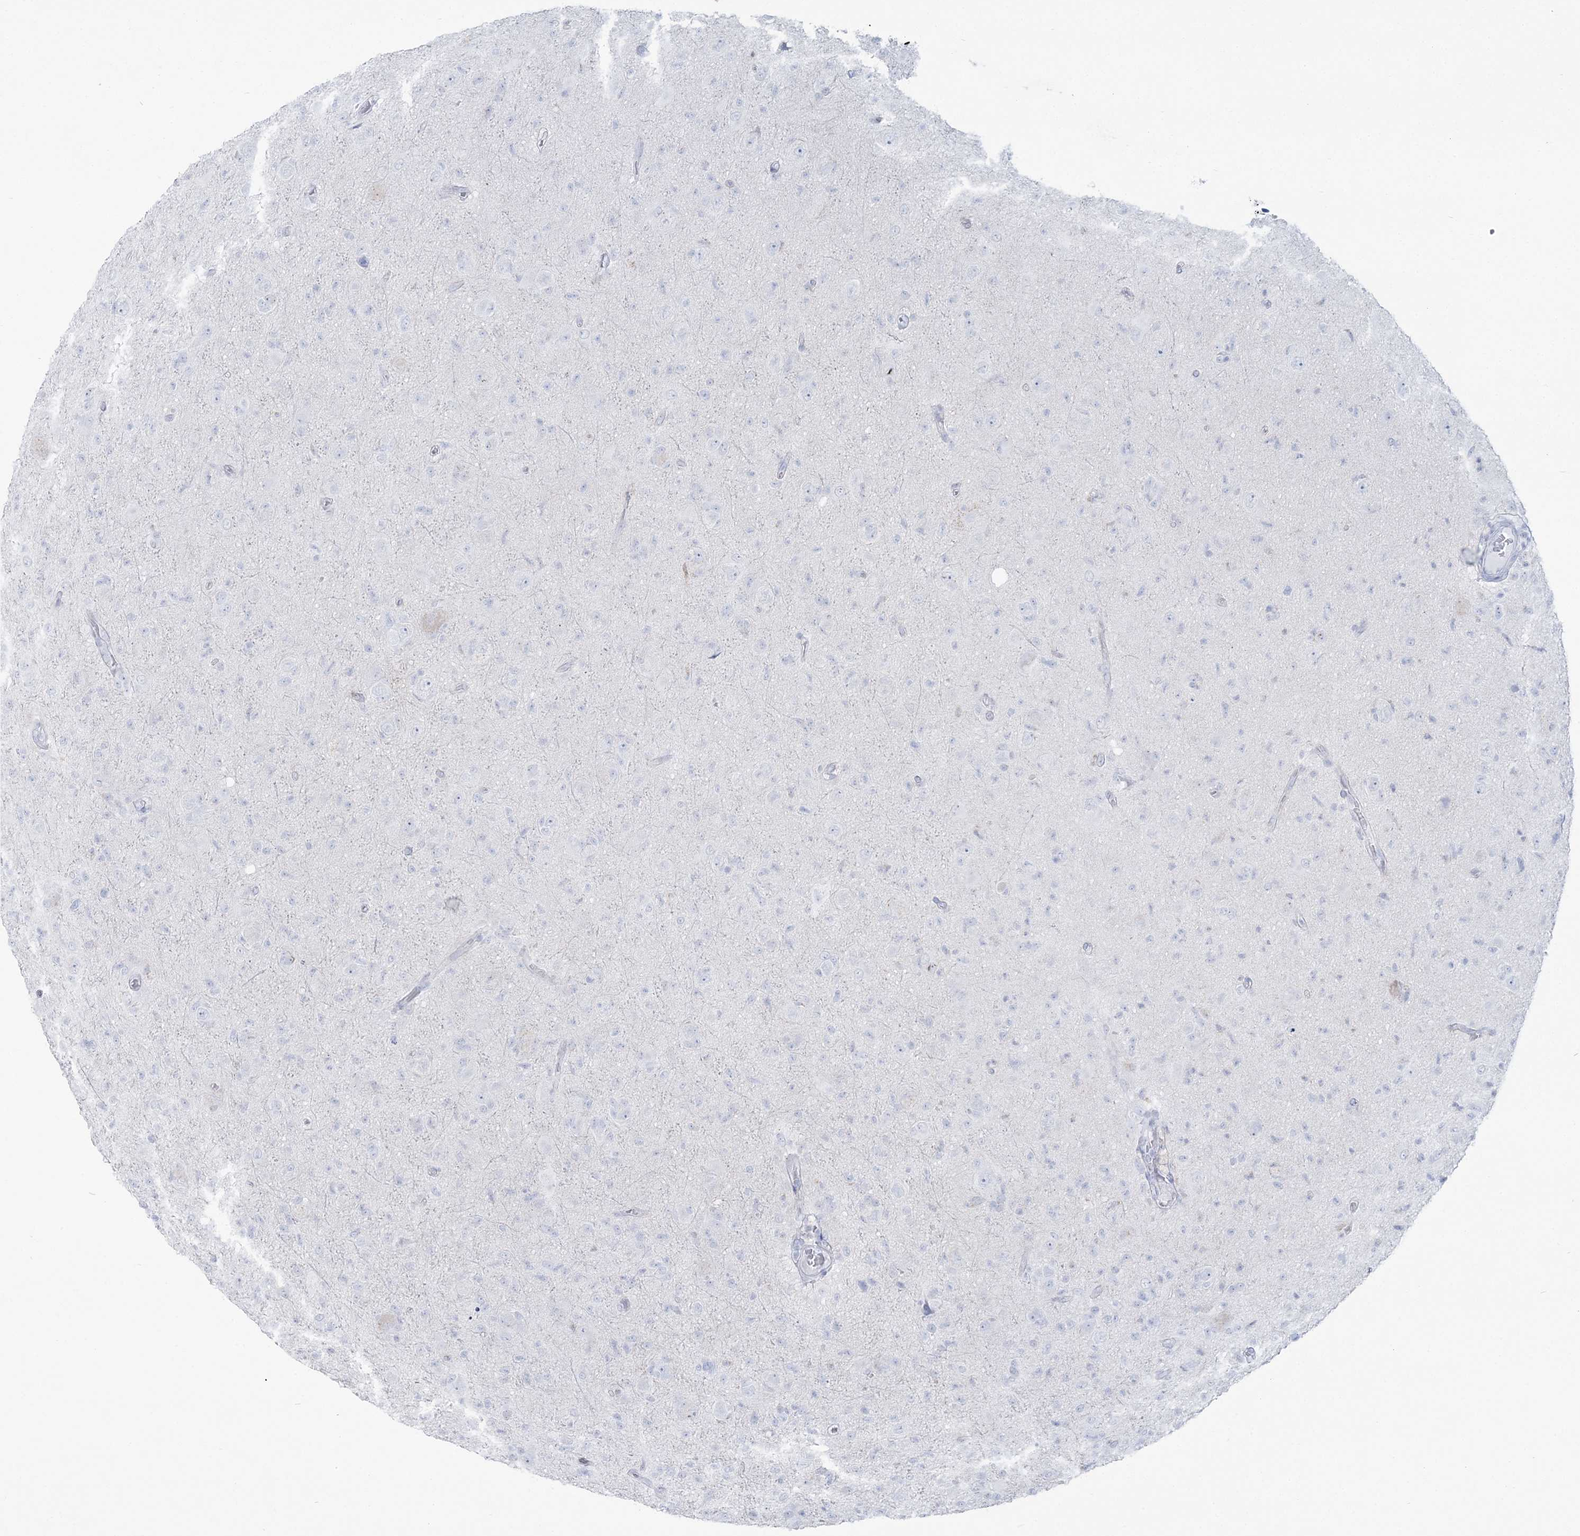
{"staining": {"intensity": "negative", "quantity": "none", "location": "none"}, "tissue": "glioma", "cell_type": "Tumor cells", "image_type": "cancer", "snomed": [{"axis": "morphology", "description": "Glioma, malignant, High grade"}, {"axis": "topography", "description": "Brain"}], "caption": "Immunohistochemistry (IHC) micrograph of glioma stained for a protein (brown), which reveals no expression in tumor cells.", "gene": "ZNF843", "patient": {"sex": "female", "age": 57}}